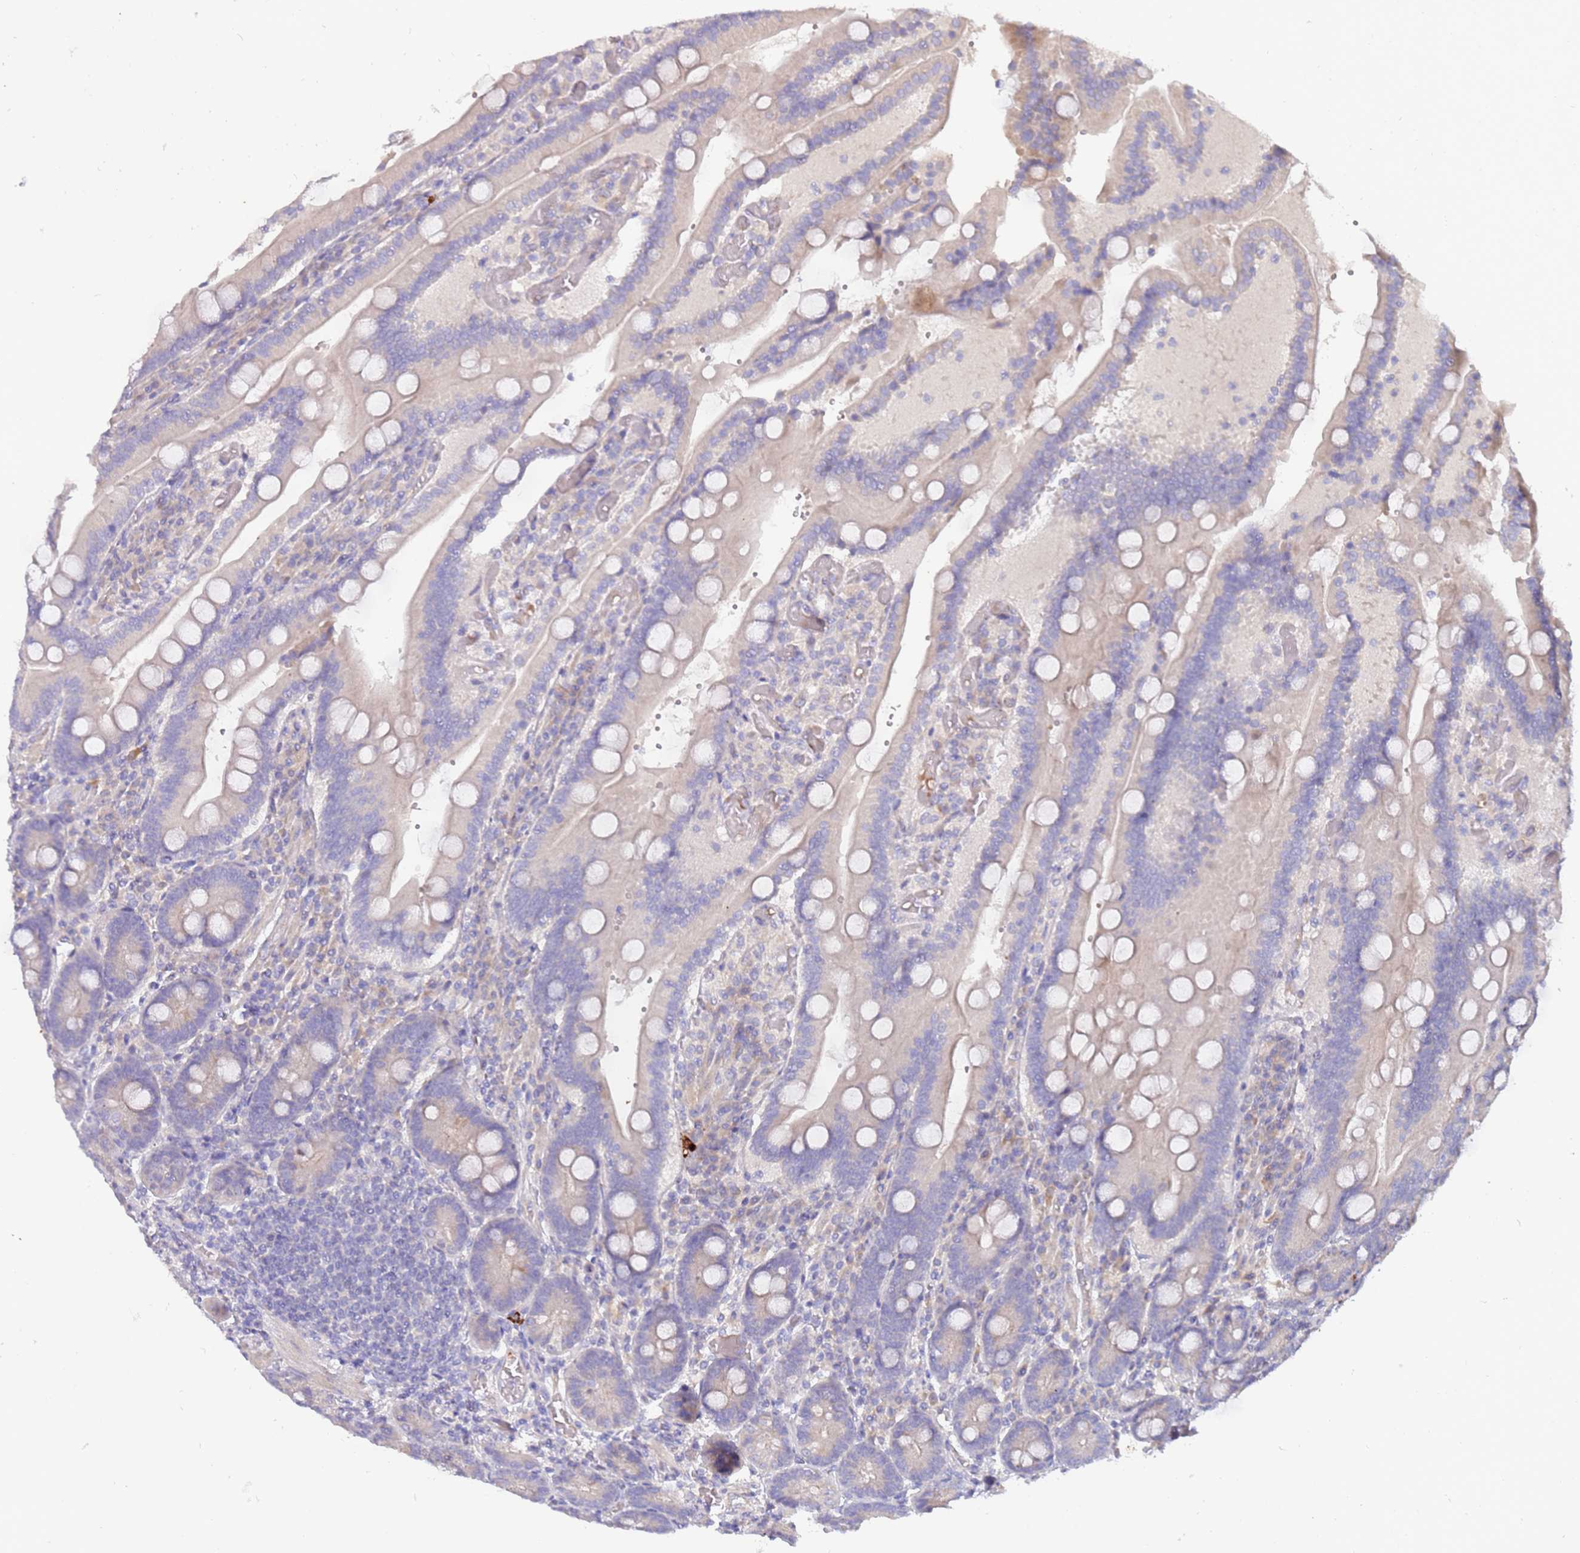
{"staining": {"intensity": "weak", "quantity": "<25%", "location": "cytoplasmic/membranous"}, "tissue": "duodenum", "cell_type": "Glandular cells", "image_type": "normal", "snomed": [{"axis": "morphology", "description": "Normal tissue, NOS"}, {"axis": "topography", "description": "Duodenum"}], "caption": "An image of human duodenum is negative for staining in glandular cells.", "gene": "NMUR2", "patient": {"sex": "female", "age": 62}}